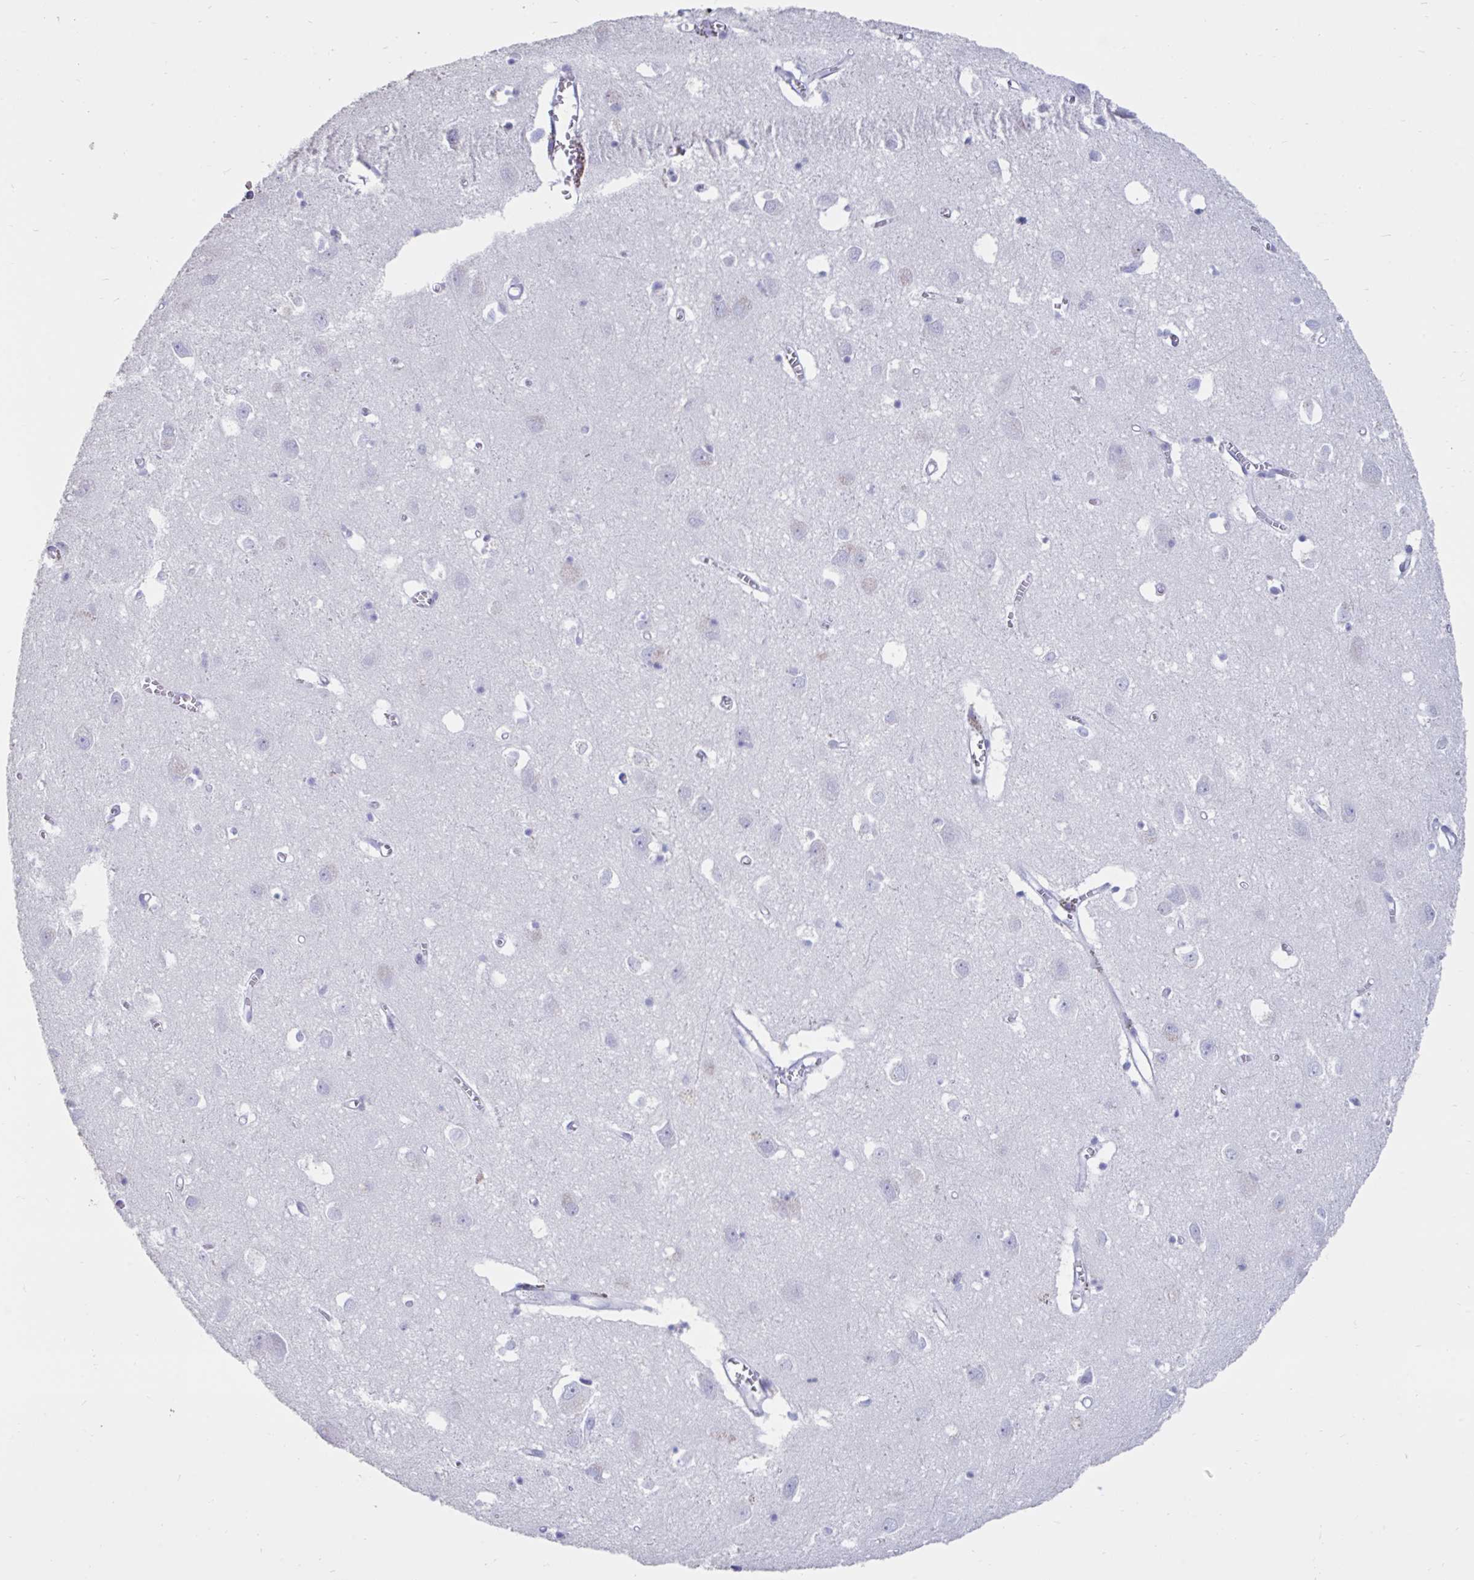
{"staining": {"intensity": "negative", "quantity": "none", "location": "none"}, "tissue": "cerebral cortex", "cell_type": "Endothelial cells", "image_type": "normal", "snomed": [{"axis": "morphology", "description": "Normal tissue, NOS"}, {"axis": "topography", "description": "Cerebral cortex"}], "caption": "DAB immunohistochemical staining of normal human cerebral cortex demonstrates no significant staining in endothelial cells. (Stains: DAB immunohistochemistry (IHC) with hematoxylin counter stain, Microscopy: brightfield microscopy at high magnification).", "gene": "TNNC1", "patient": {"sex": "male", "age": 70}}